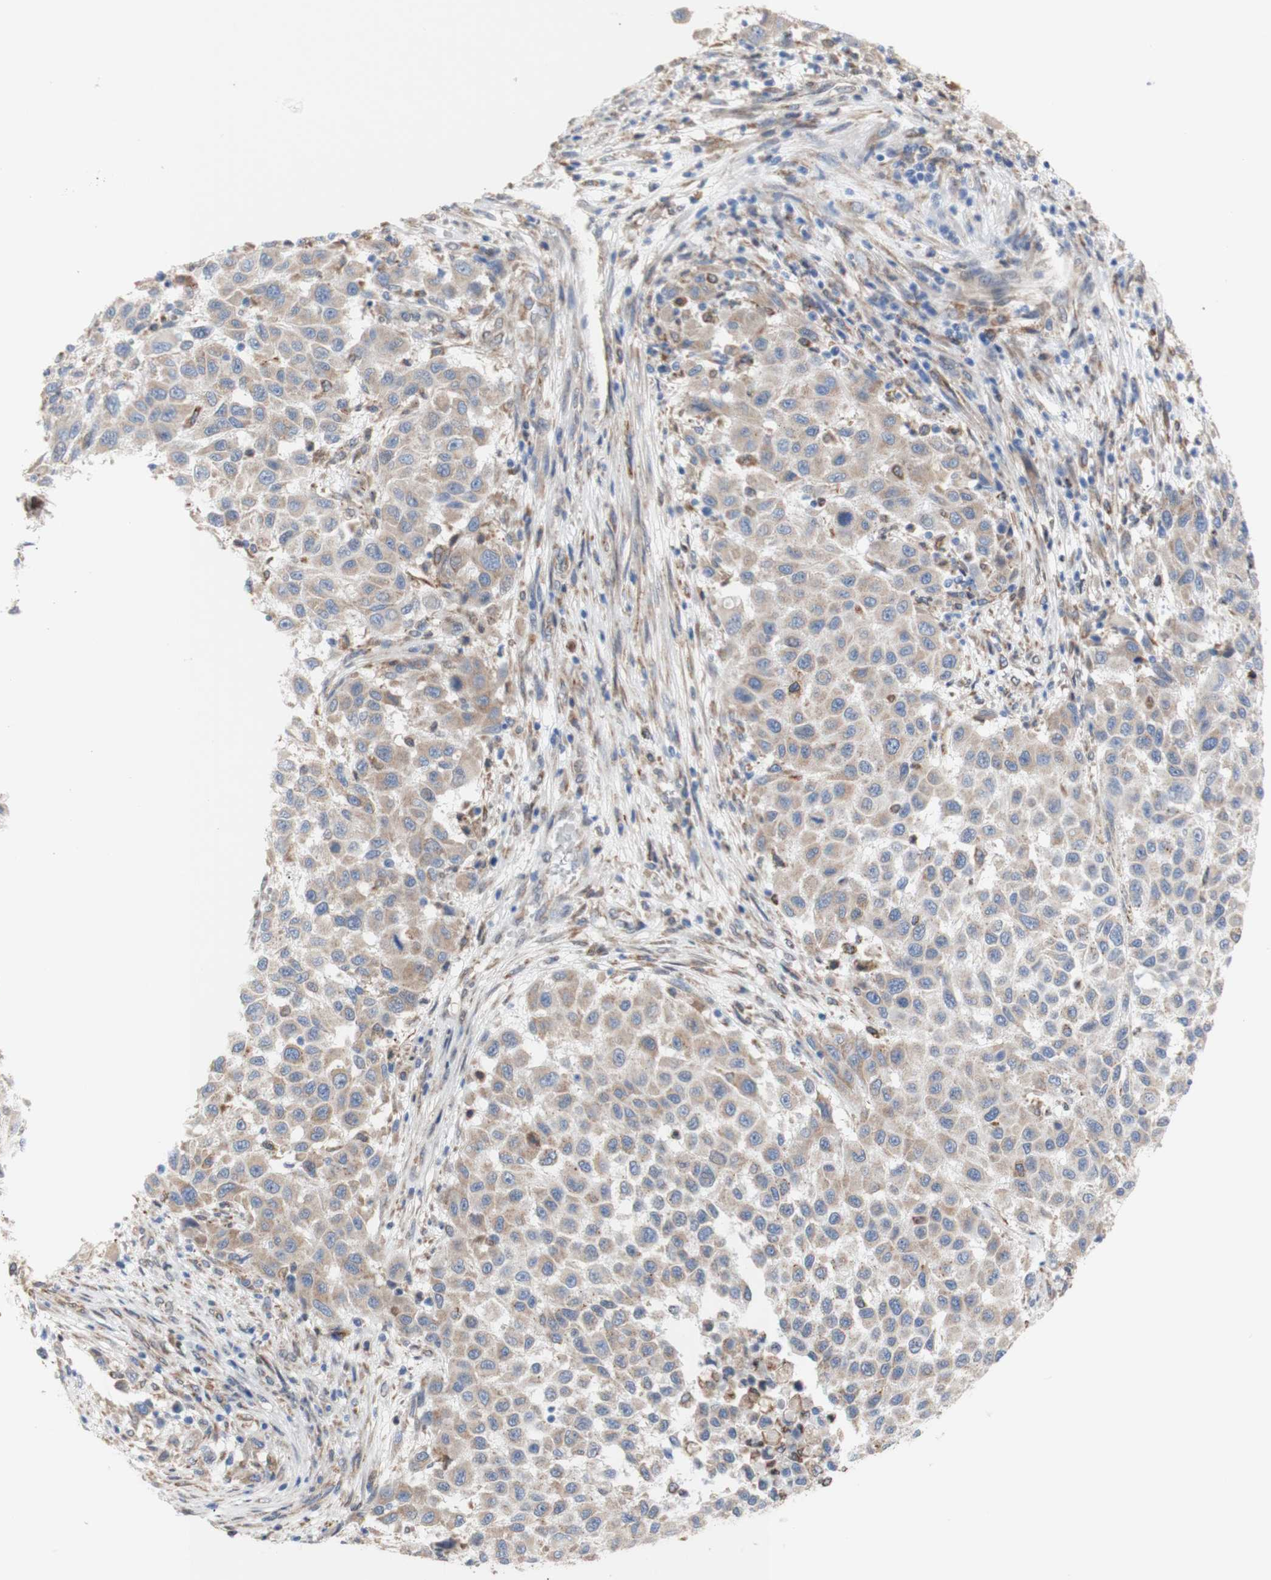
{"staining": {"intensity": "weak", "quantity": ">75%", "location": "cytoplasmic/membranous"}, "tissue": "melanoma", "cell_type": "Tumor cells", "image_type": "cancer", "snomed": [{"axis": "morphology", "description": "Malignant melanoma, Metastatic site"}, {"axis": "topography", "description": "Lymph node"}], "caption": "A brown stain labels weak cytoplasmic/membranous expression of a protein in melanoma tumor cells.", "gene": "ERLIN1", "patient": {"sex": "male", "age": 61}}